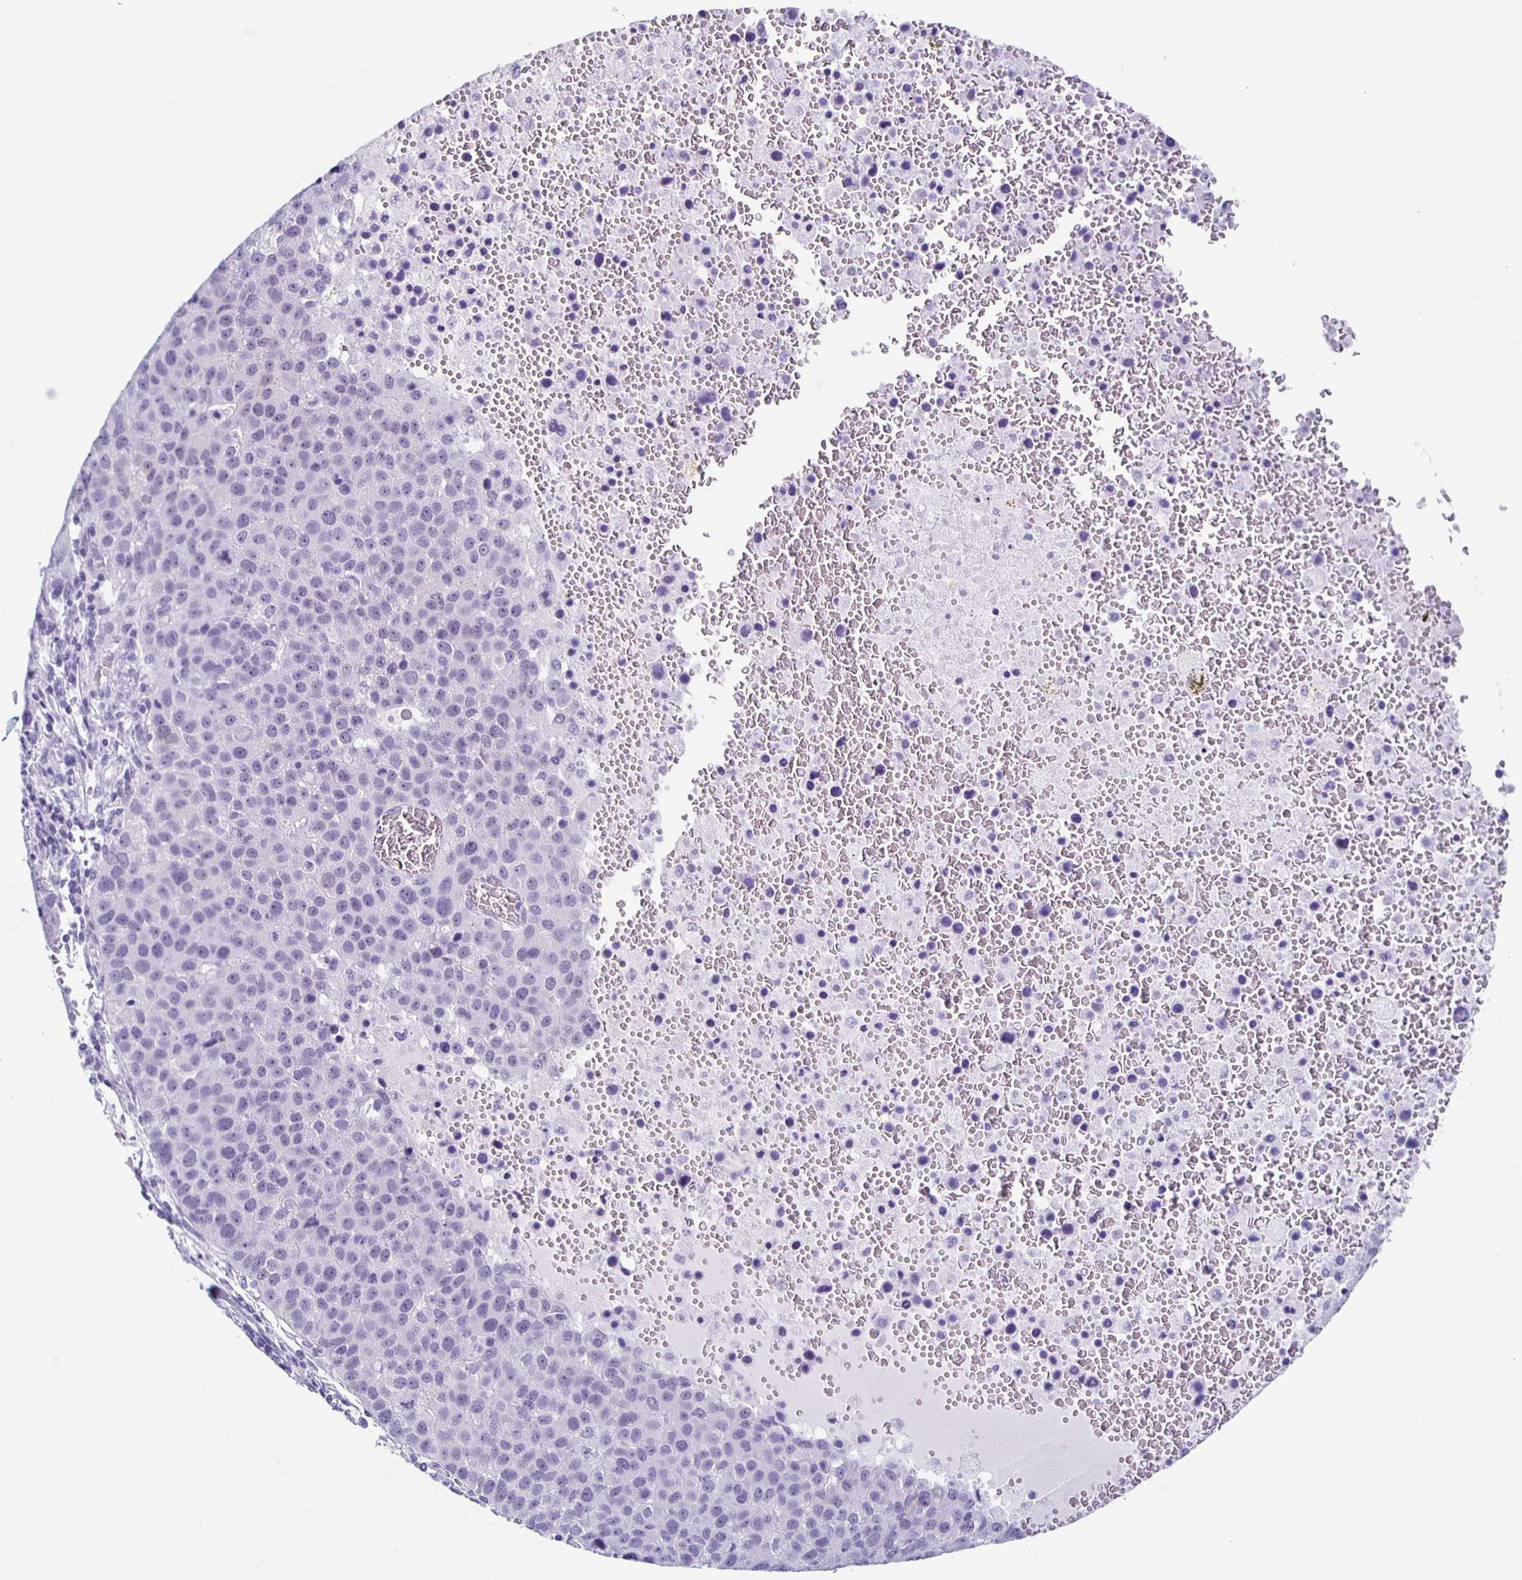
{"staining": {"intensity": "negative", "quantity": "none", "location": "none"}, "tissue": "pancreatic cancer", "cell_type": "Tumor cells", "image_type": "cancer", "snomed": [{"axis": "morphology", "description": "Adenocarcinoma, NOS"}, {"axis": "topography", "description": "Pancreas"}], "caption": "IHC micrograph of pancreatic adenocarcinoma stained for a protein (brown), which shows no staining in tumor cells.", "gene": "TPPP", "patient": {"sex": "female", "age": 61}}